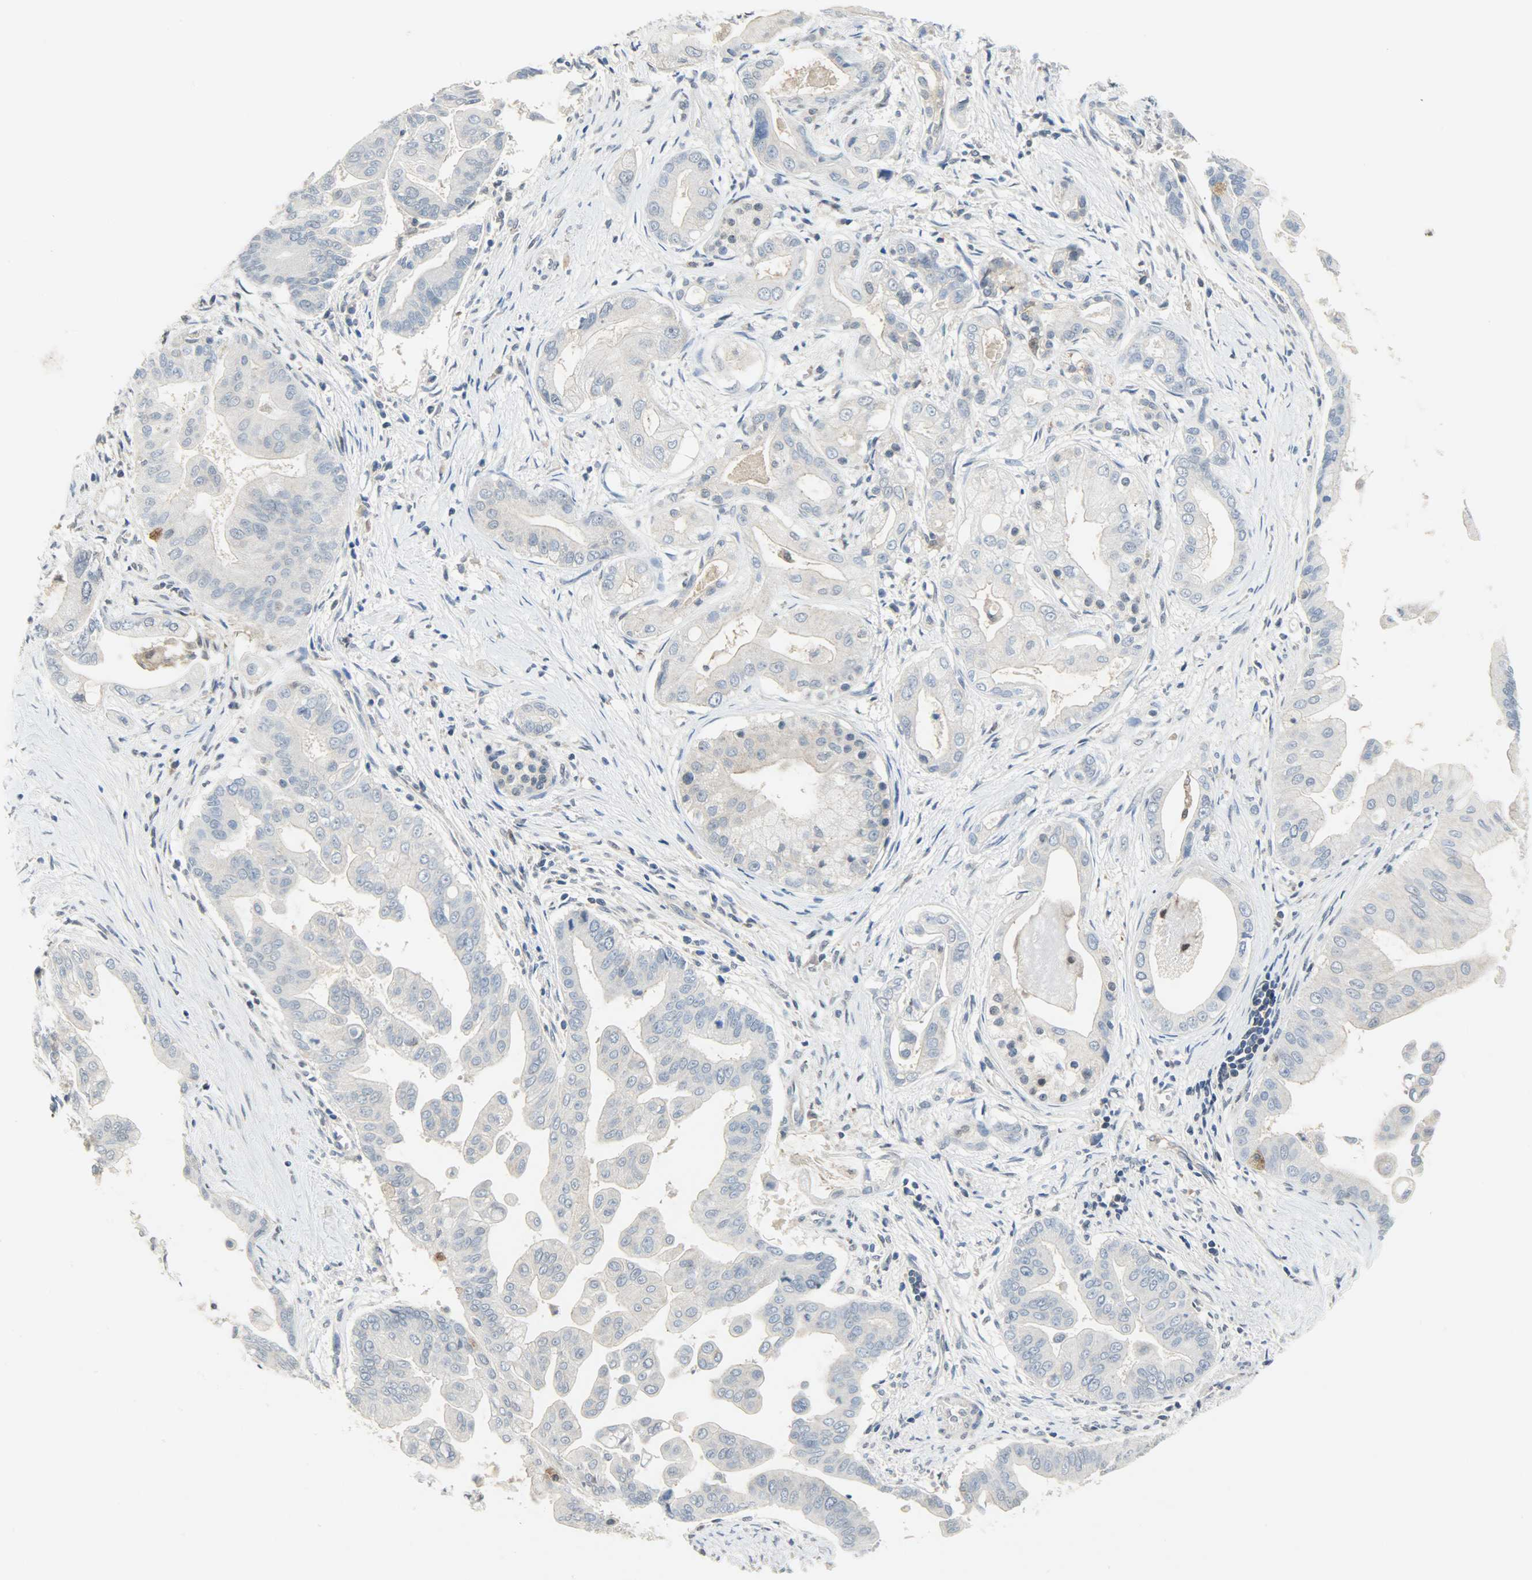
{"staining": {"intensity": "negative", "quantity": "none", "location": "none"}, "tissue": "pancreatic cancer", "cell_type": "Tumor cells", "image_type": "cancer", "snomed": [{"axis": "morphology", "description": "Adenocarcinoma, NOS"}, {"axis": "topography", "description": "Pancreas"}], "caption": "Immunohistochemistry (IHC) of pancreatic cancer (adenocarcinoma) shows no staining in tumor cells. (DAB (3,3'-diaminobenzidine) IHC visualized using brightfield microscopy, high magnification).", "gene": "TRIM21", "patient": {"sex": "female", "age": 75}}